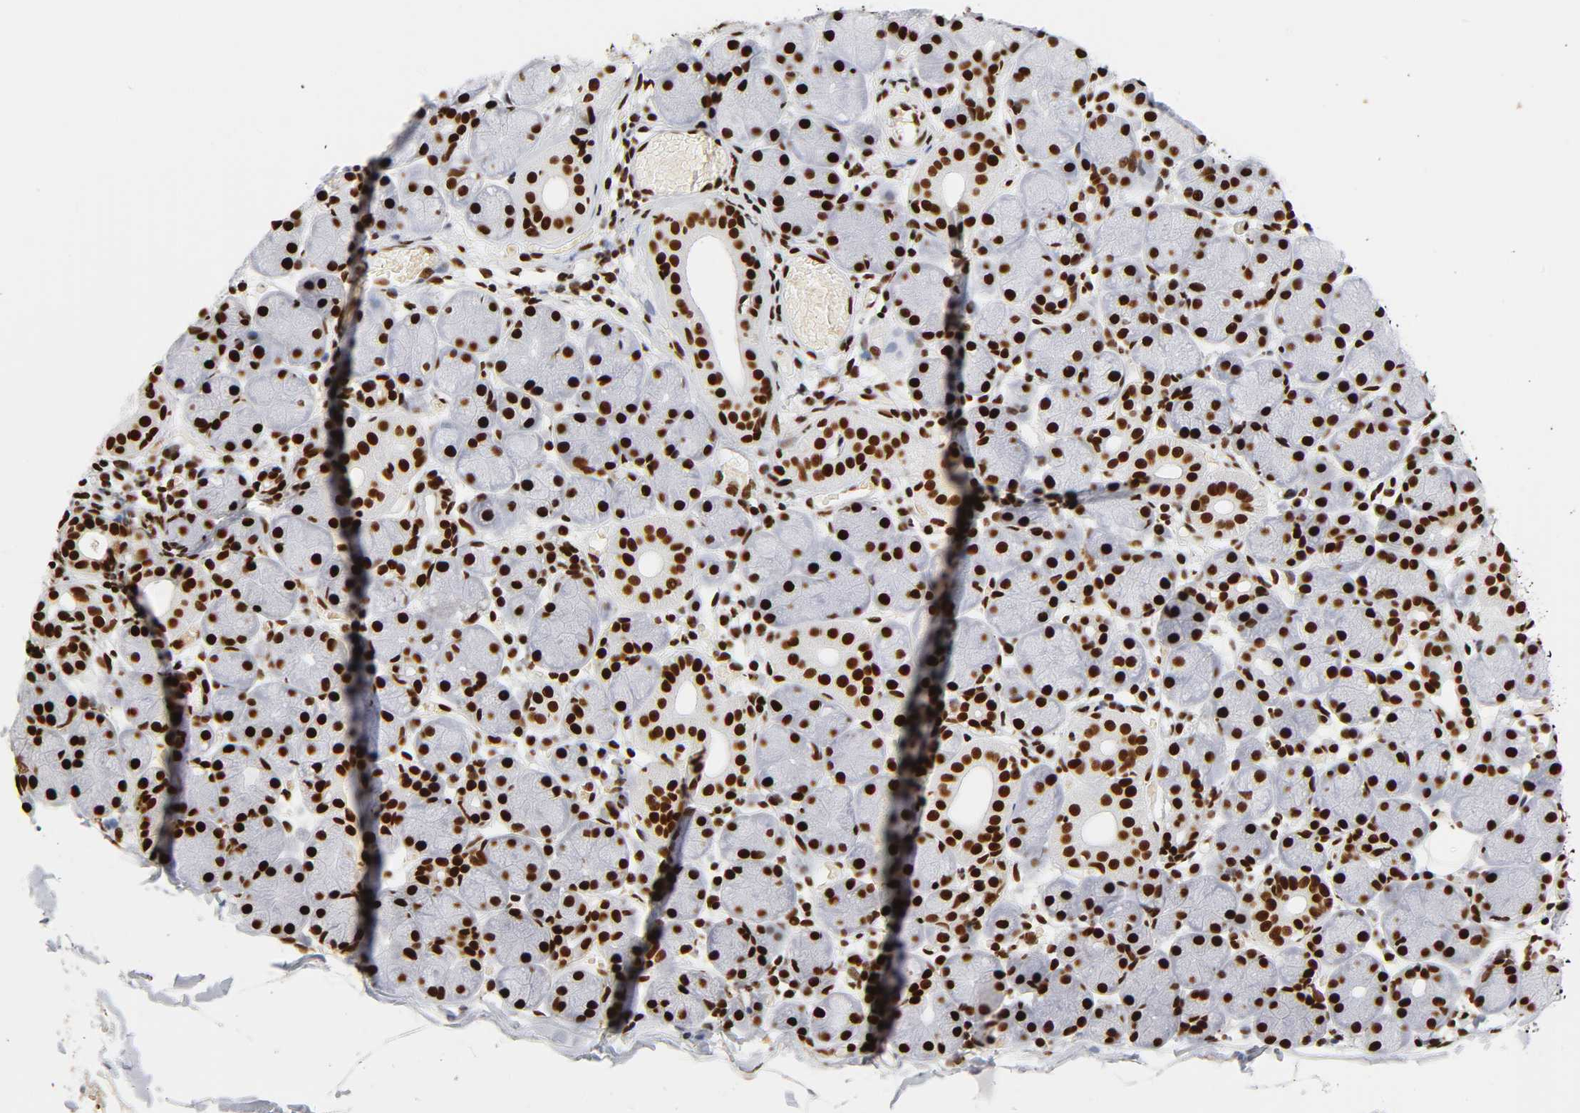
{"staining": {"intensity": "strong", "quantity": ">75%", "location": "nuclear"}, "tissue": "salivary gland", "cell_type": "Glandular cells", "image_type": "normal", "snomed": [{"axis": "morphology", "description": "Normal tissue, NOS"}, {"axis": "topography", "description": "Salivary gland"}], "caption": "Immunohistochemistry photomicrograph of benign salivary gland: salivary gland stained using immunohistochemistry exhibits high levels of strong protein expression localized specifically in the nuclear of glandular cells, appearing as a nuclear brown color.", "gene": "XRCC6", "patient": {"sex": "female", "age": 24}}